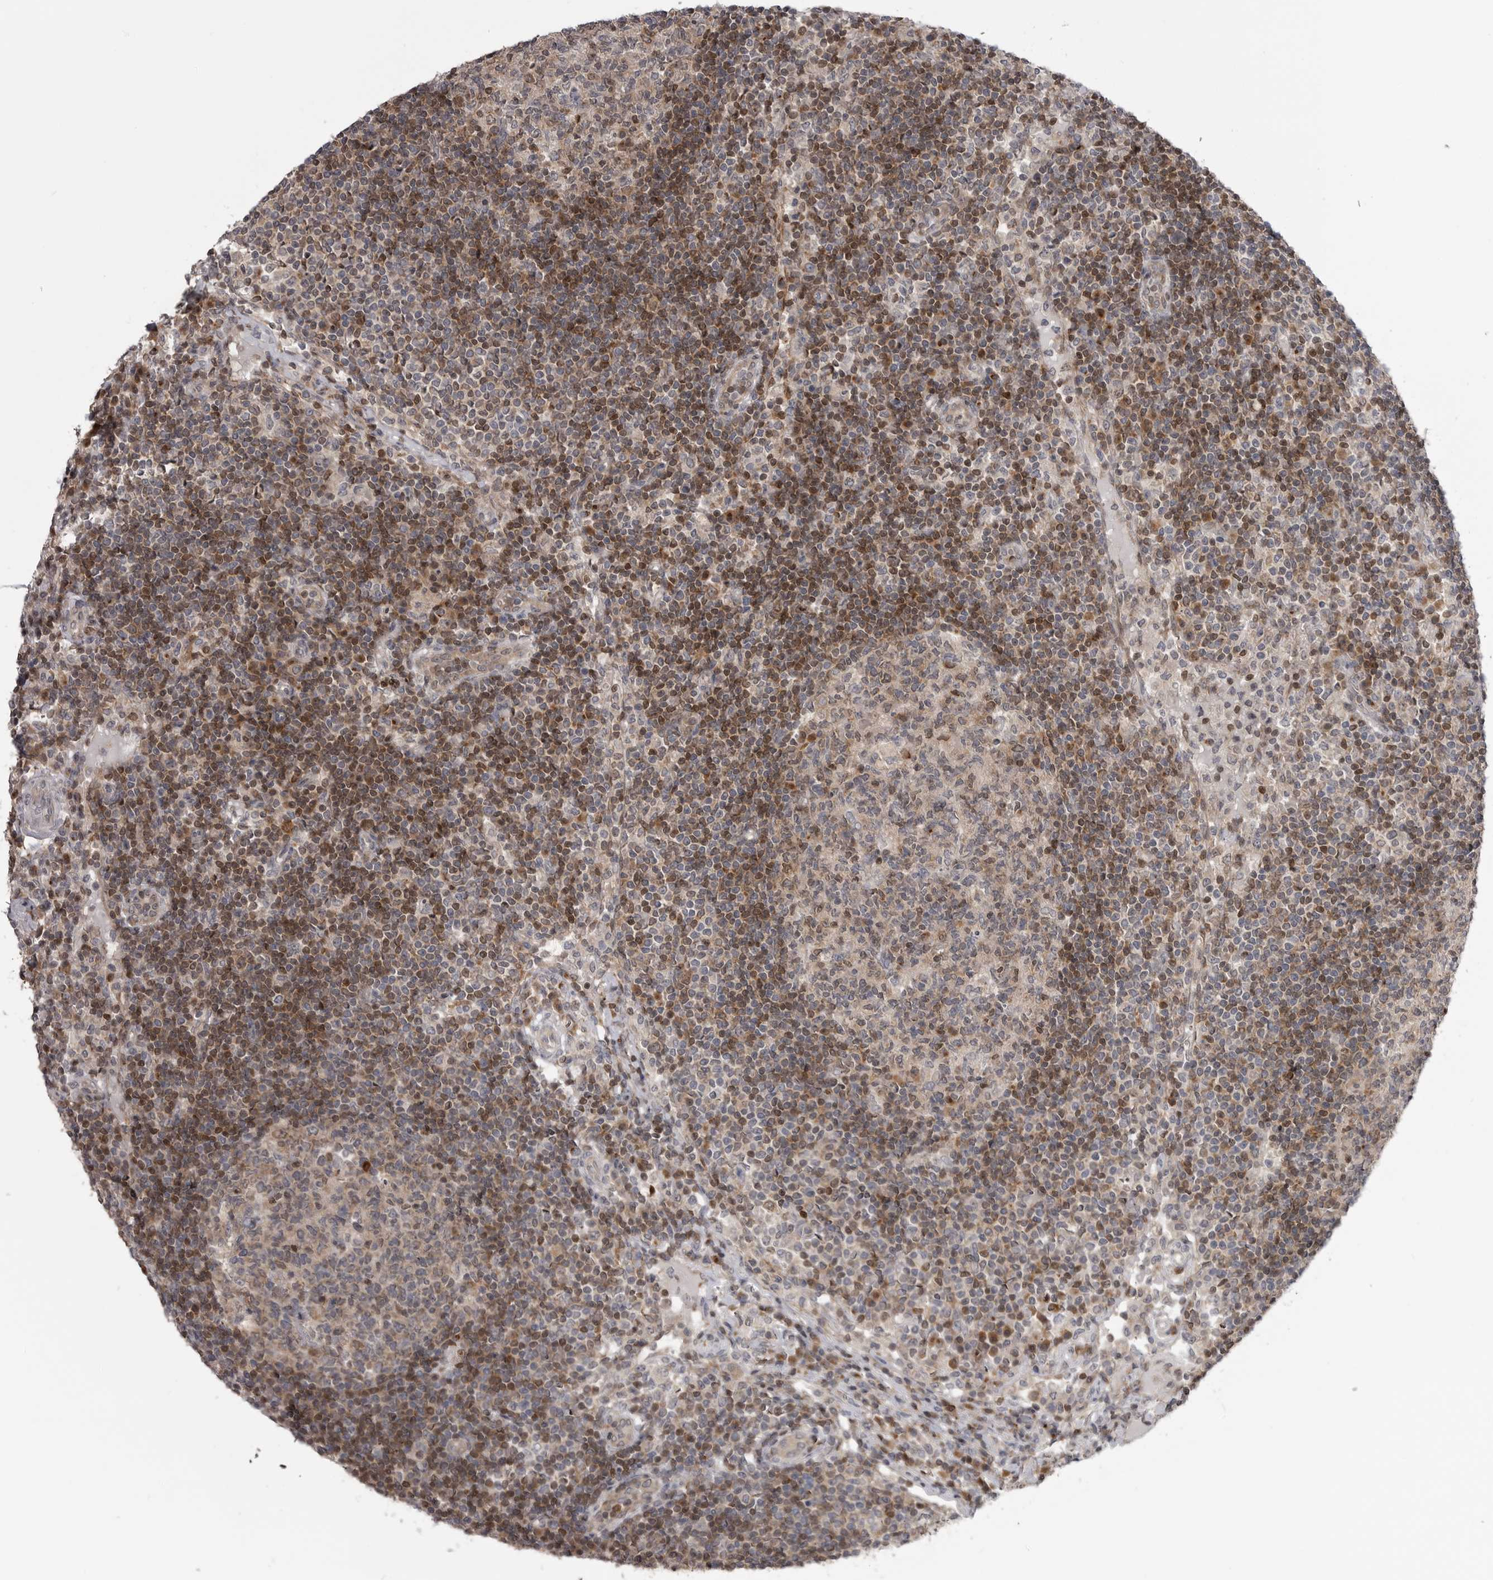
{"staining": {"intensity": "moderate", "quantity": "<25%", "location": "cytoplasmic/membranous,nuclear"}, "tissue": "lymph node", "cell_type": "Germinal center cells", "image_type": "normal", "snomed": [{"axis": "morphology", "description": "Normal tissue, NOS"}, {"axis": "topography", "description": "Lymph node"}], "caption": "Lymph node stained for a protein exhibits moderate cytoplasmic/membranous,nuclear positivity in germinal center cells. The protein is stained brown, and the nuclei are stained in blue (DAB IHC with brightfield microscopy, high magnification).", "gene": "MAPK13", "patient": {"sex": "female", "age": 53}}